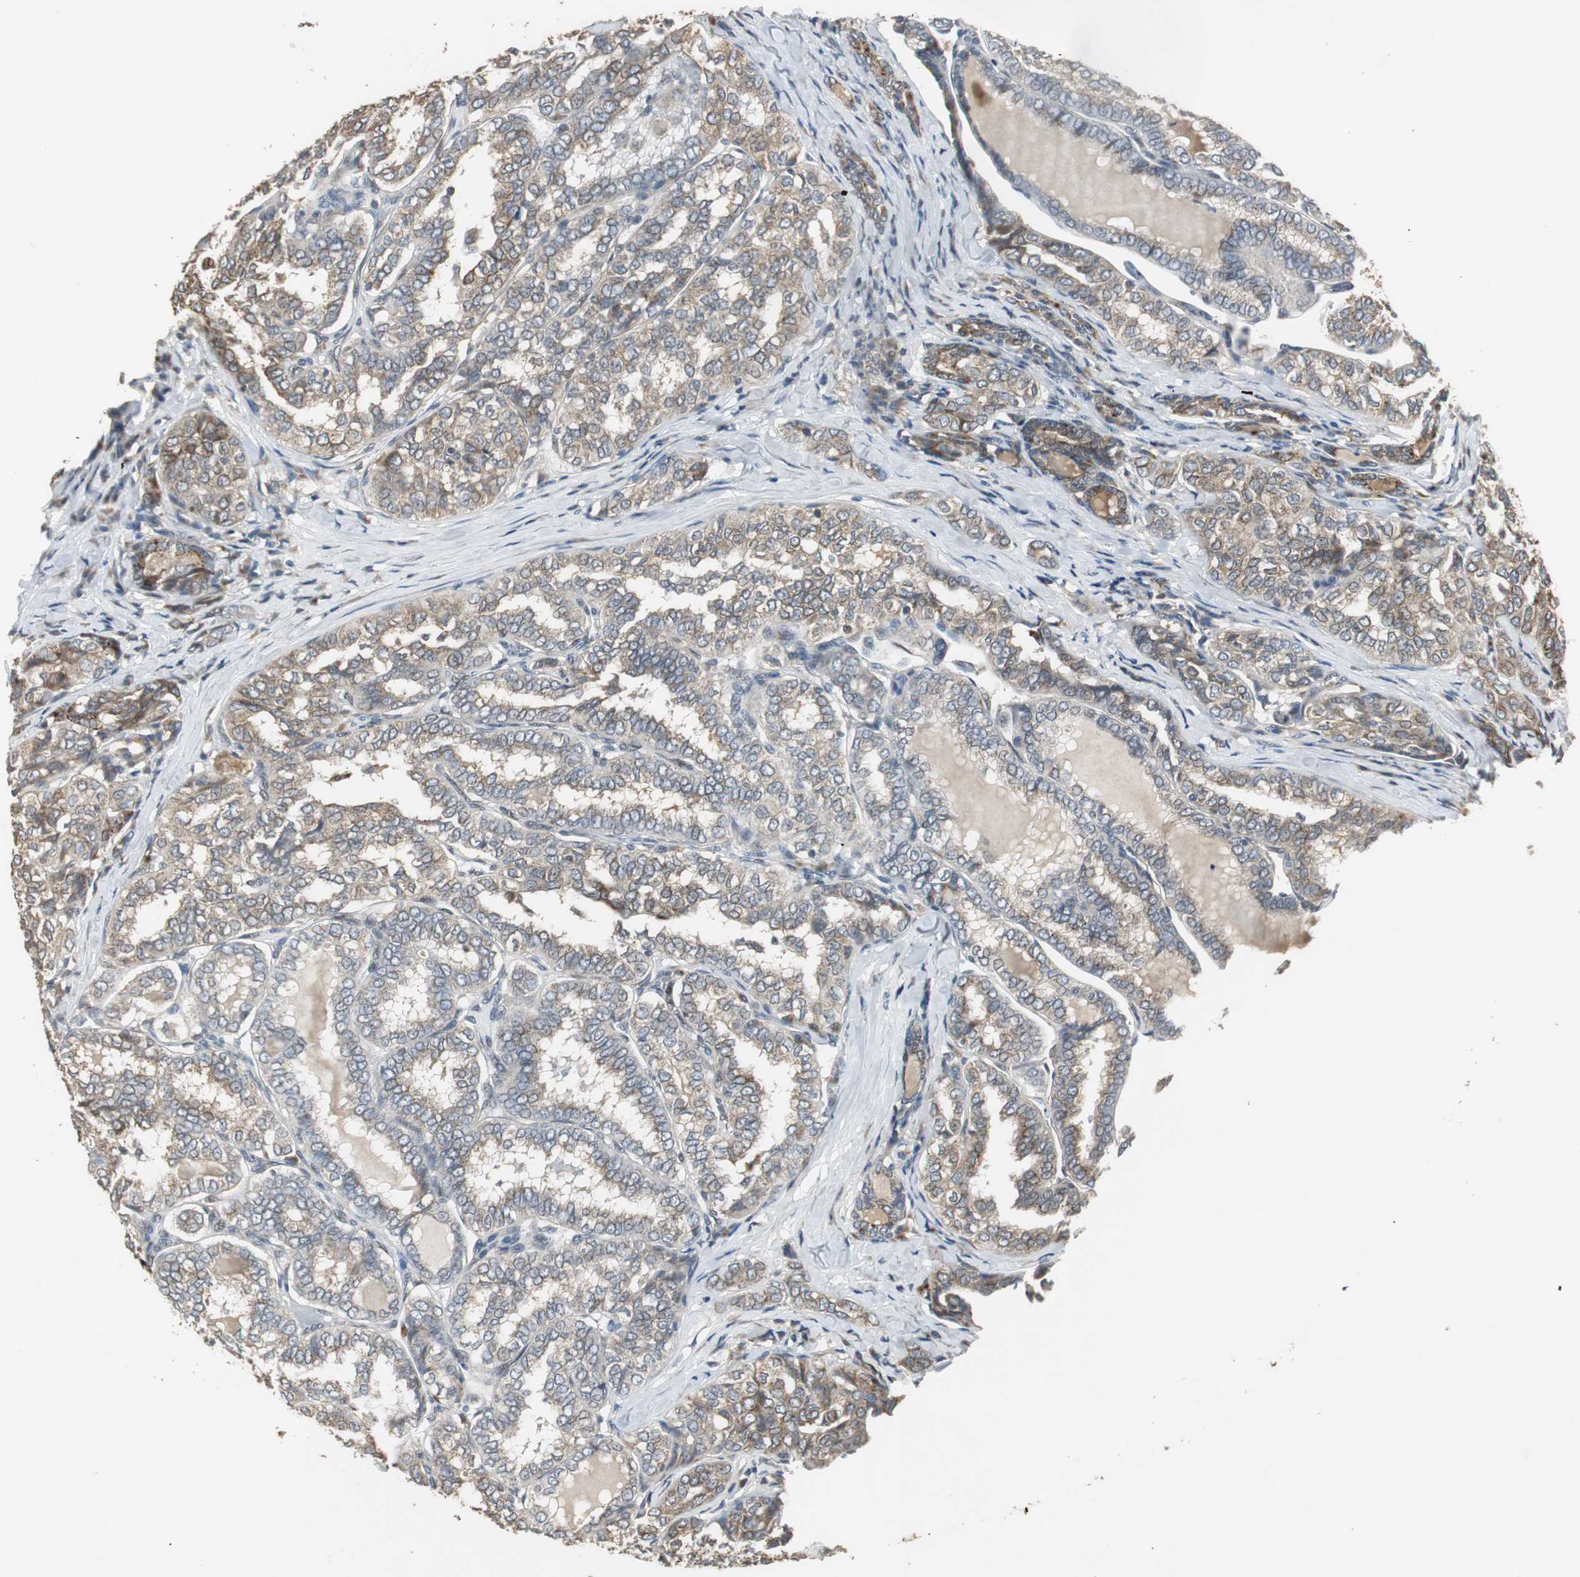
{"staining": {"intensity": "moderate", "quantity": "25%-75%", "location": "cytoplasmic/membranous"}, "tissue": "thyroid cancer", "cell_type": "Tumor cells", "image_type": "cancer", "snomed": [{"axis": "morphology", "description": "Papillary adenocarcinoma, NOS"}, {"axis": "topography", "description": "Thyroid gland"}], "caption": "Approximately 25%-75% of tumor cells in human papillary adenocarcinoma (thyroid) display moderate cytoplasmic/membranous protein expression as visualized by brown immunohistochemical staining.", "gene": "JTB", "patient": {"sex": "female", "age": 30}}